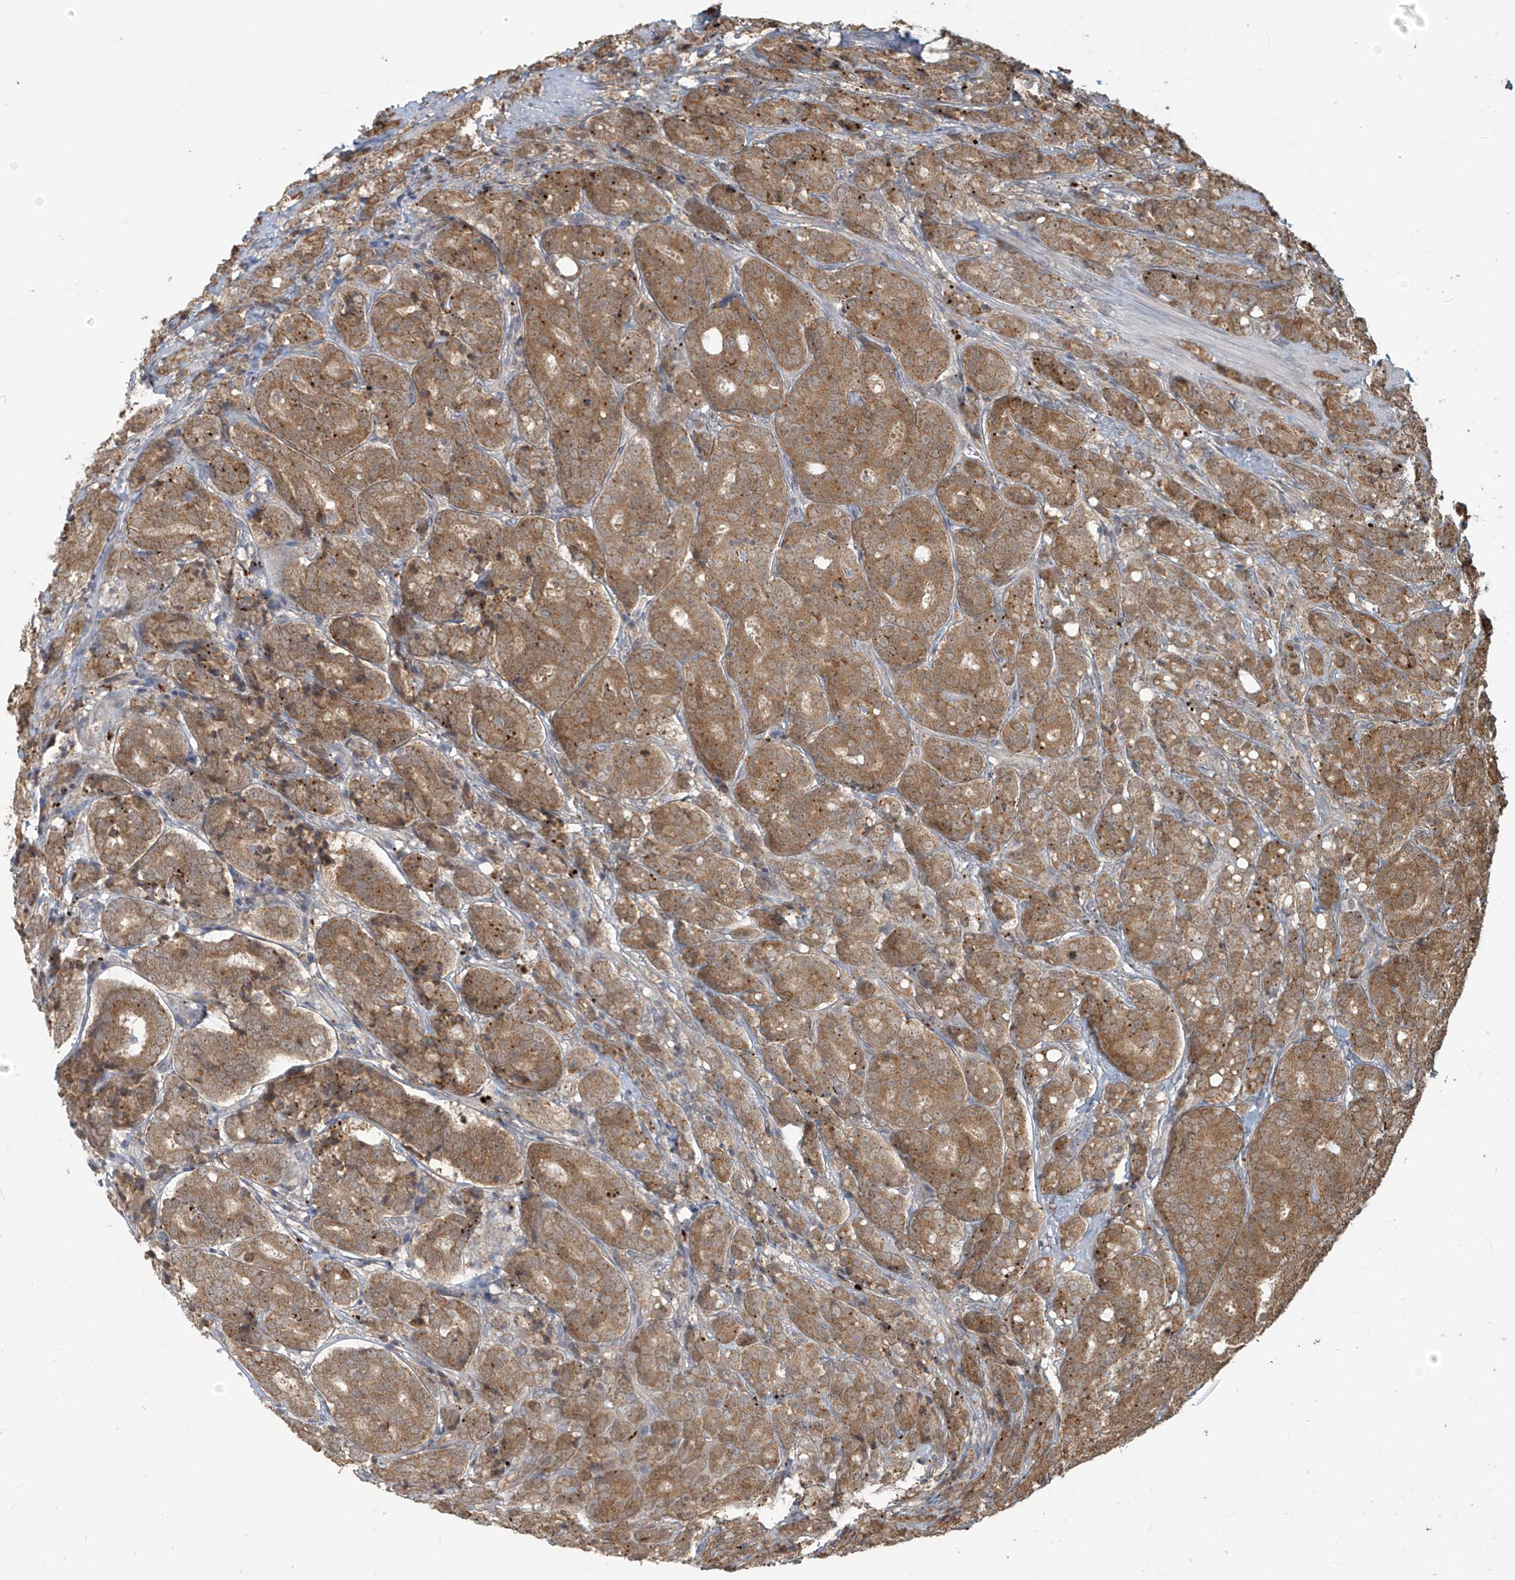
{"staining": {"intensity": "moderate", "quantity": ">75%", "location": "cytoplasmic/membranous"}, "tissue": "prostate cancer", "cell_type": "Tumor cells", "image_type": "cancer", "snomed": [{"axis": "morphology", "description": "Adenocarcinoma, High grade"}, {"axis": "topography", "description": "Prostate"}], "caption": "An immunohistochemistry (IHC) photomicrograph of tumor tissue is shown. Protein staining in brown shows moderate cytoplasmic/membranous positivity in prostate adenocarcinoma (high-grade) within tumor cells.", "gene": "PLEKHM3", "patient": {"sex": "male", "age": 62}}